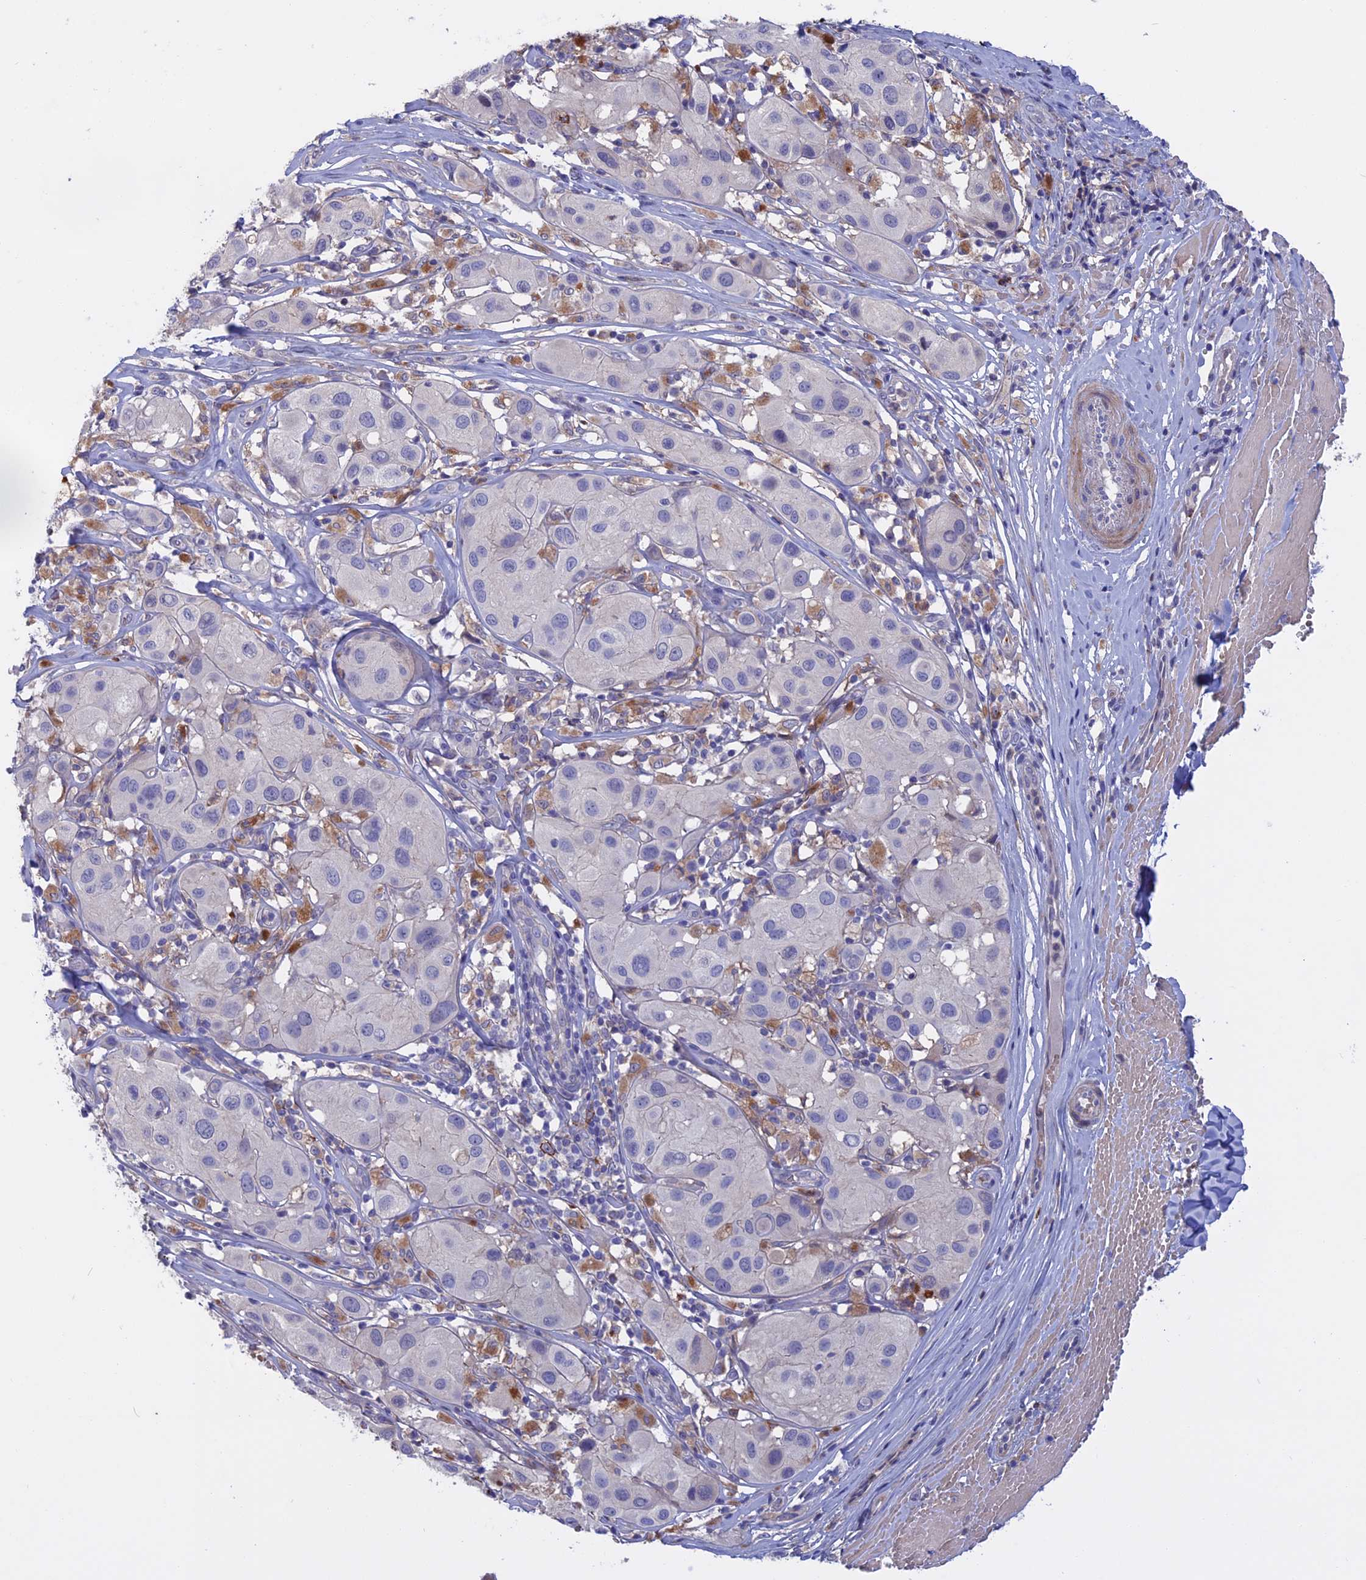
{"staining": {"intensity": "negative", "quantity": "none", "location": "none"}, "tissue": "melanoma", "cell_type": "Tumor cells", "image_type": "cancer", "snomed": [{"axis": "morphology", "description": "Malignant melanoma, Metastatic site"}, {"axis": "topography", "description": "Skin"}], "caption": "Tumor cells are negative for protein expression in human melanoma. (Brightfield microscopy of DAB immunohistochemistry at high magnification).", "gene": "SLC2A6", "patient": {"sex": "male", "age": 41}}